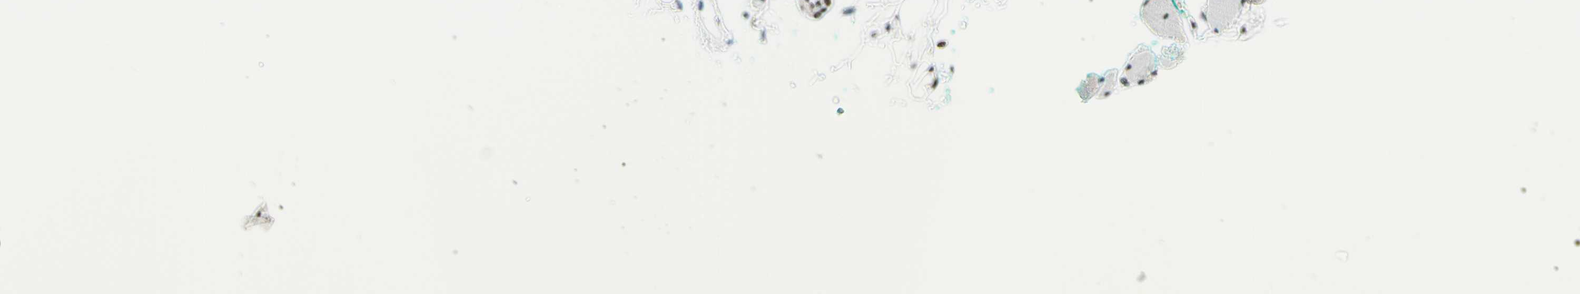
{"staining": {"intensity": "moderate", "quantity": ">75%", "location": "nuclear"}, "tissue": "skeletal muscle", "cell_type": "Myocytes", "image_type": "normal", "snomed": [{"axis": "morphology", "description": "Normal tissue, NOS"}, {"axis": "topography", "description": "Skeletal muscle"}, {"axis": "topography", "description": "Oral tissue"}, {"axis": "topography", "description": "Peripheral nerve tissue"}], "caption": "Protein staining reveals moderate nuclear staining in about >75% of myocytes in benign skeletal muscle. (DAB IHC with brightfield microscopy, high magnification).", "gene": "CBX7", "patient": {"sex": "female", "age": 84}}